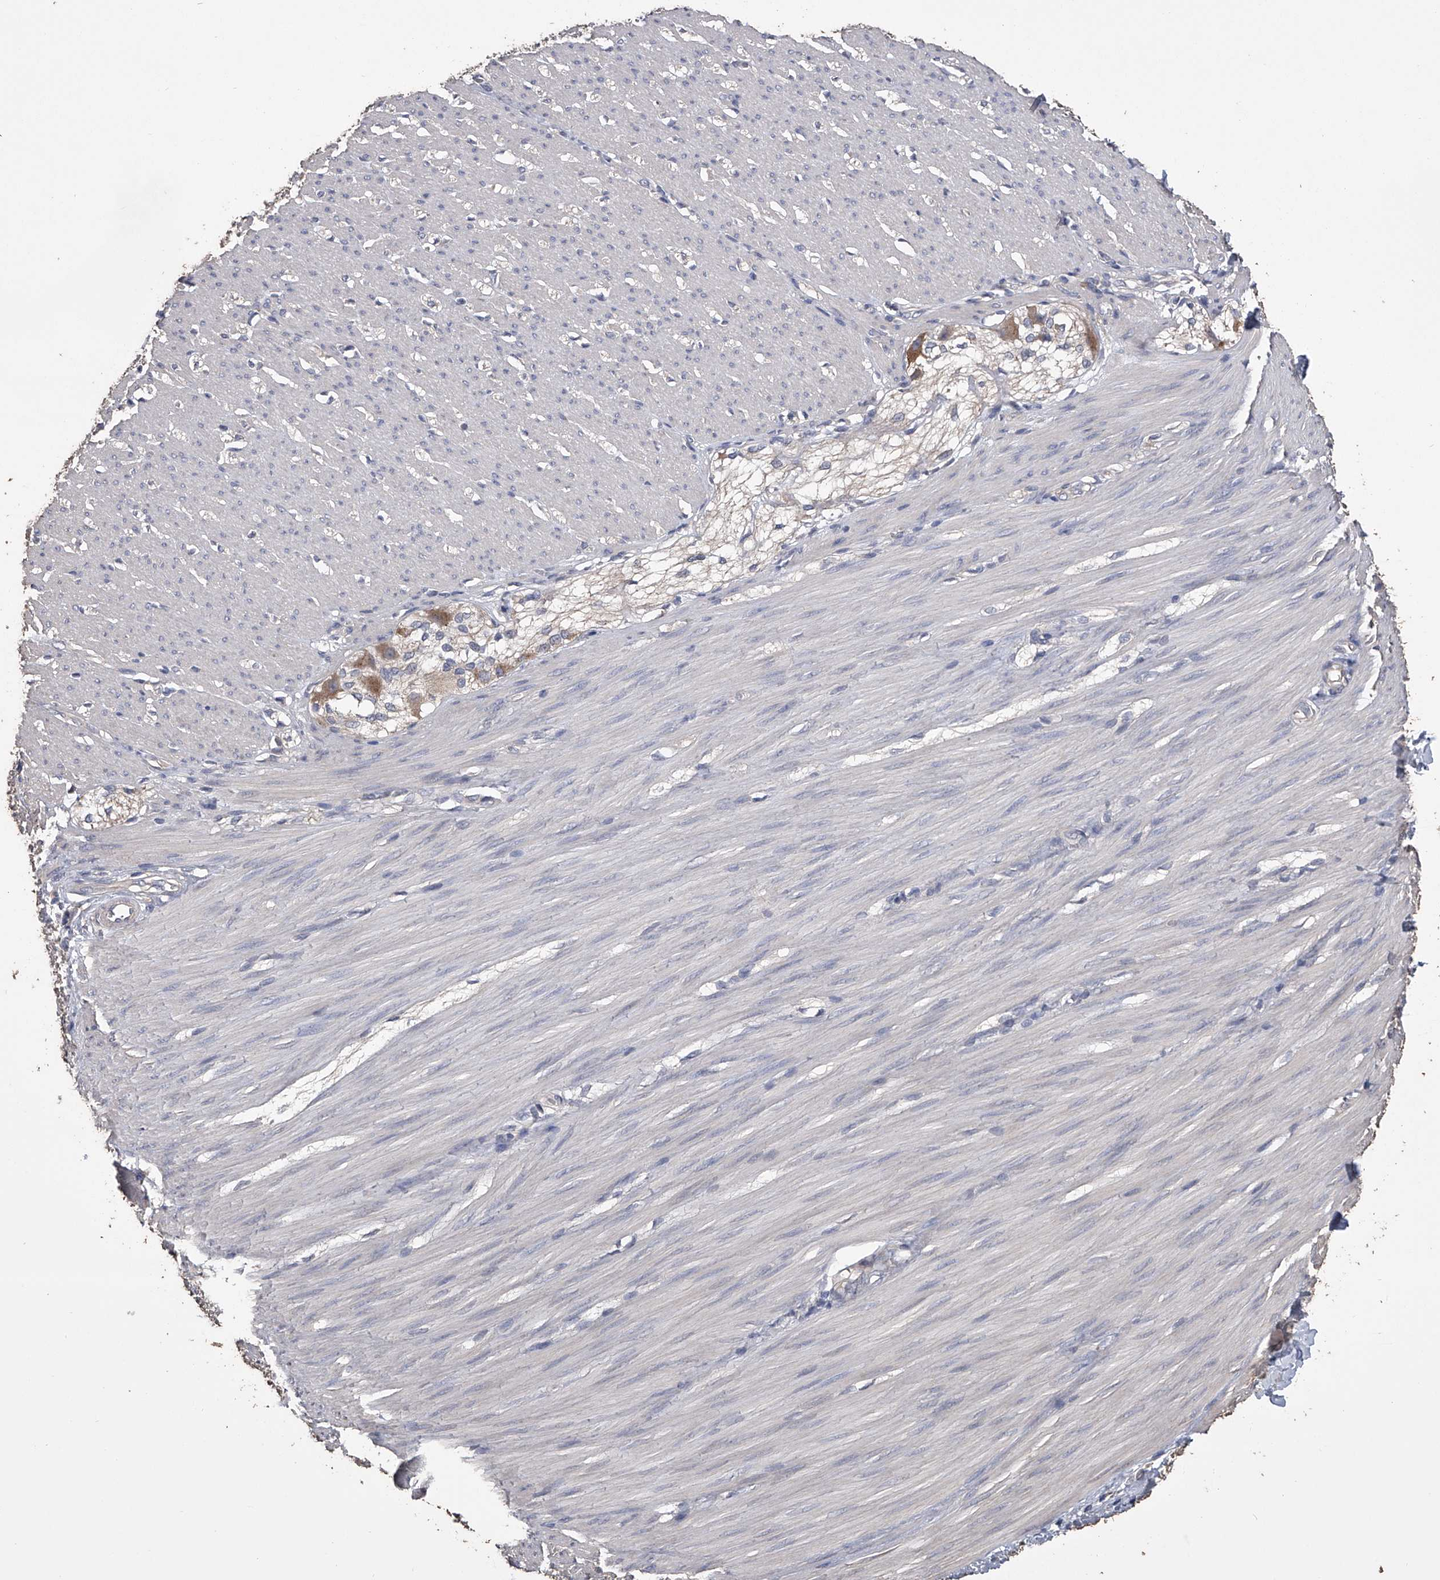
{"staining": {"intensity": "negative", "quantity": "none", "location": "none"}, "tissue": "smooth muscle", "cell_type": "Smooth muscle cells", "image_type": "normal", "snomed": [{"axis": "morphology", "description": "Normal tissue, NOS"}, {"axis": "morphology", "description": "Adenocarcinoma, NOS"}, {"axis": "topography", "description": "Colon"}, {"axis": "topography", "description": "Peripheral nerve tissue"}], "caption": "Immunohistochemistry photomicrograph of benign smooth muscle: smooth muscle stained with DAB (3,3'-diaminobenzidine) displays no significant protein expression in smooth muscle cells.", "gene": "ZNF343", "patient": {"sex": "male", "age": 14}}